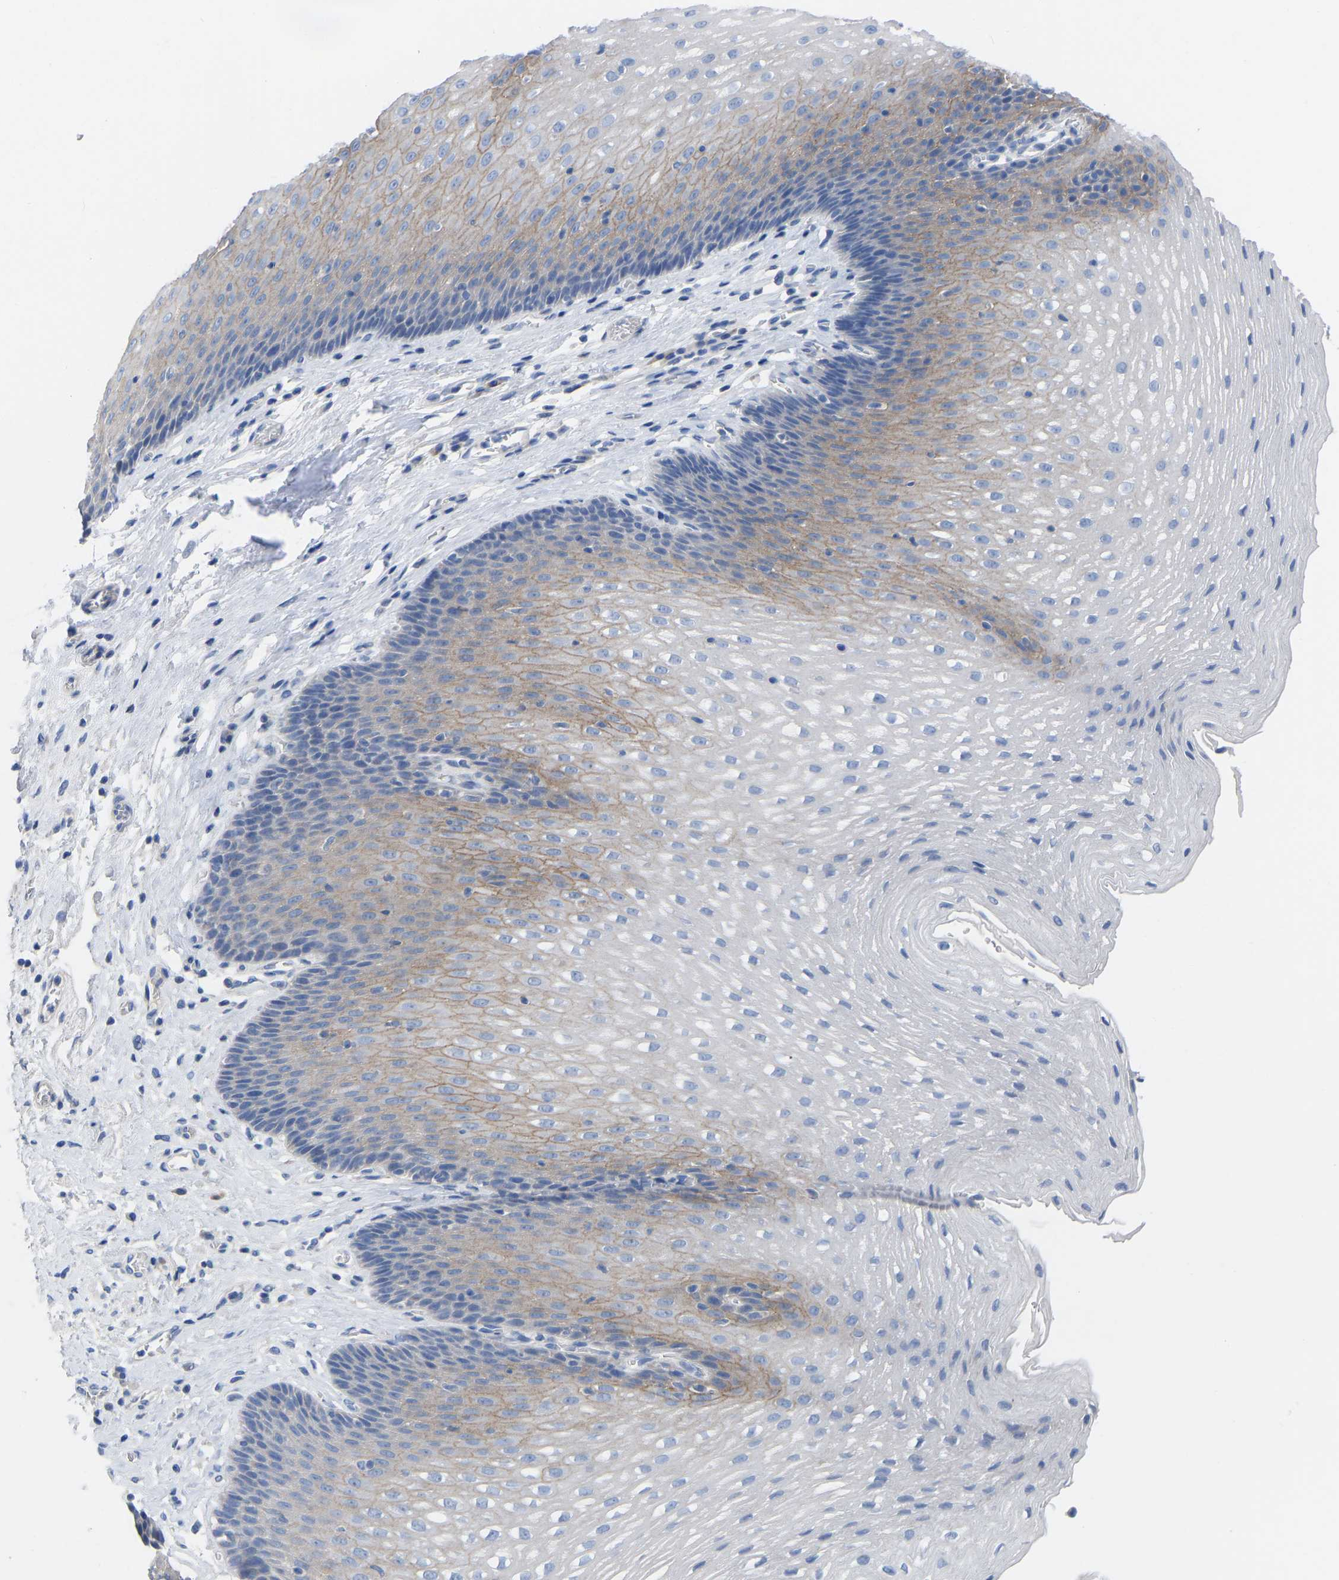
{"staining": {"intensity": "moderate", "quantity": "25%-75%", "location": "cytoplasmic/membranous"}, "tissue": "esophagus", "cell_type": "Squamous epithelial cells", "image_type": "normal", "snomed": [{"axis": "morphology", "description": "Normal tissue, NOS"}, {"axis": "topography", "description": "Esophagus"}], "caption": "Brown immunohistochemical staining in benign human esophagus exhibits moderate cytoplasmic/membranous positivity in approximately 25%-75% of squamous epithelial cells.", "gene": "OLIG2", "patient": {"sex": "male", "age": 48}}